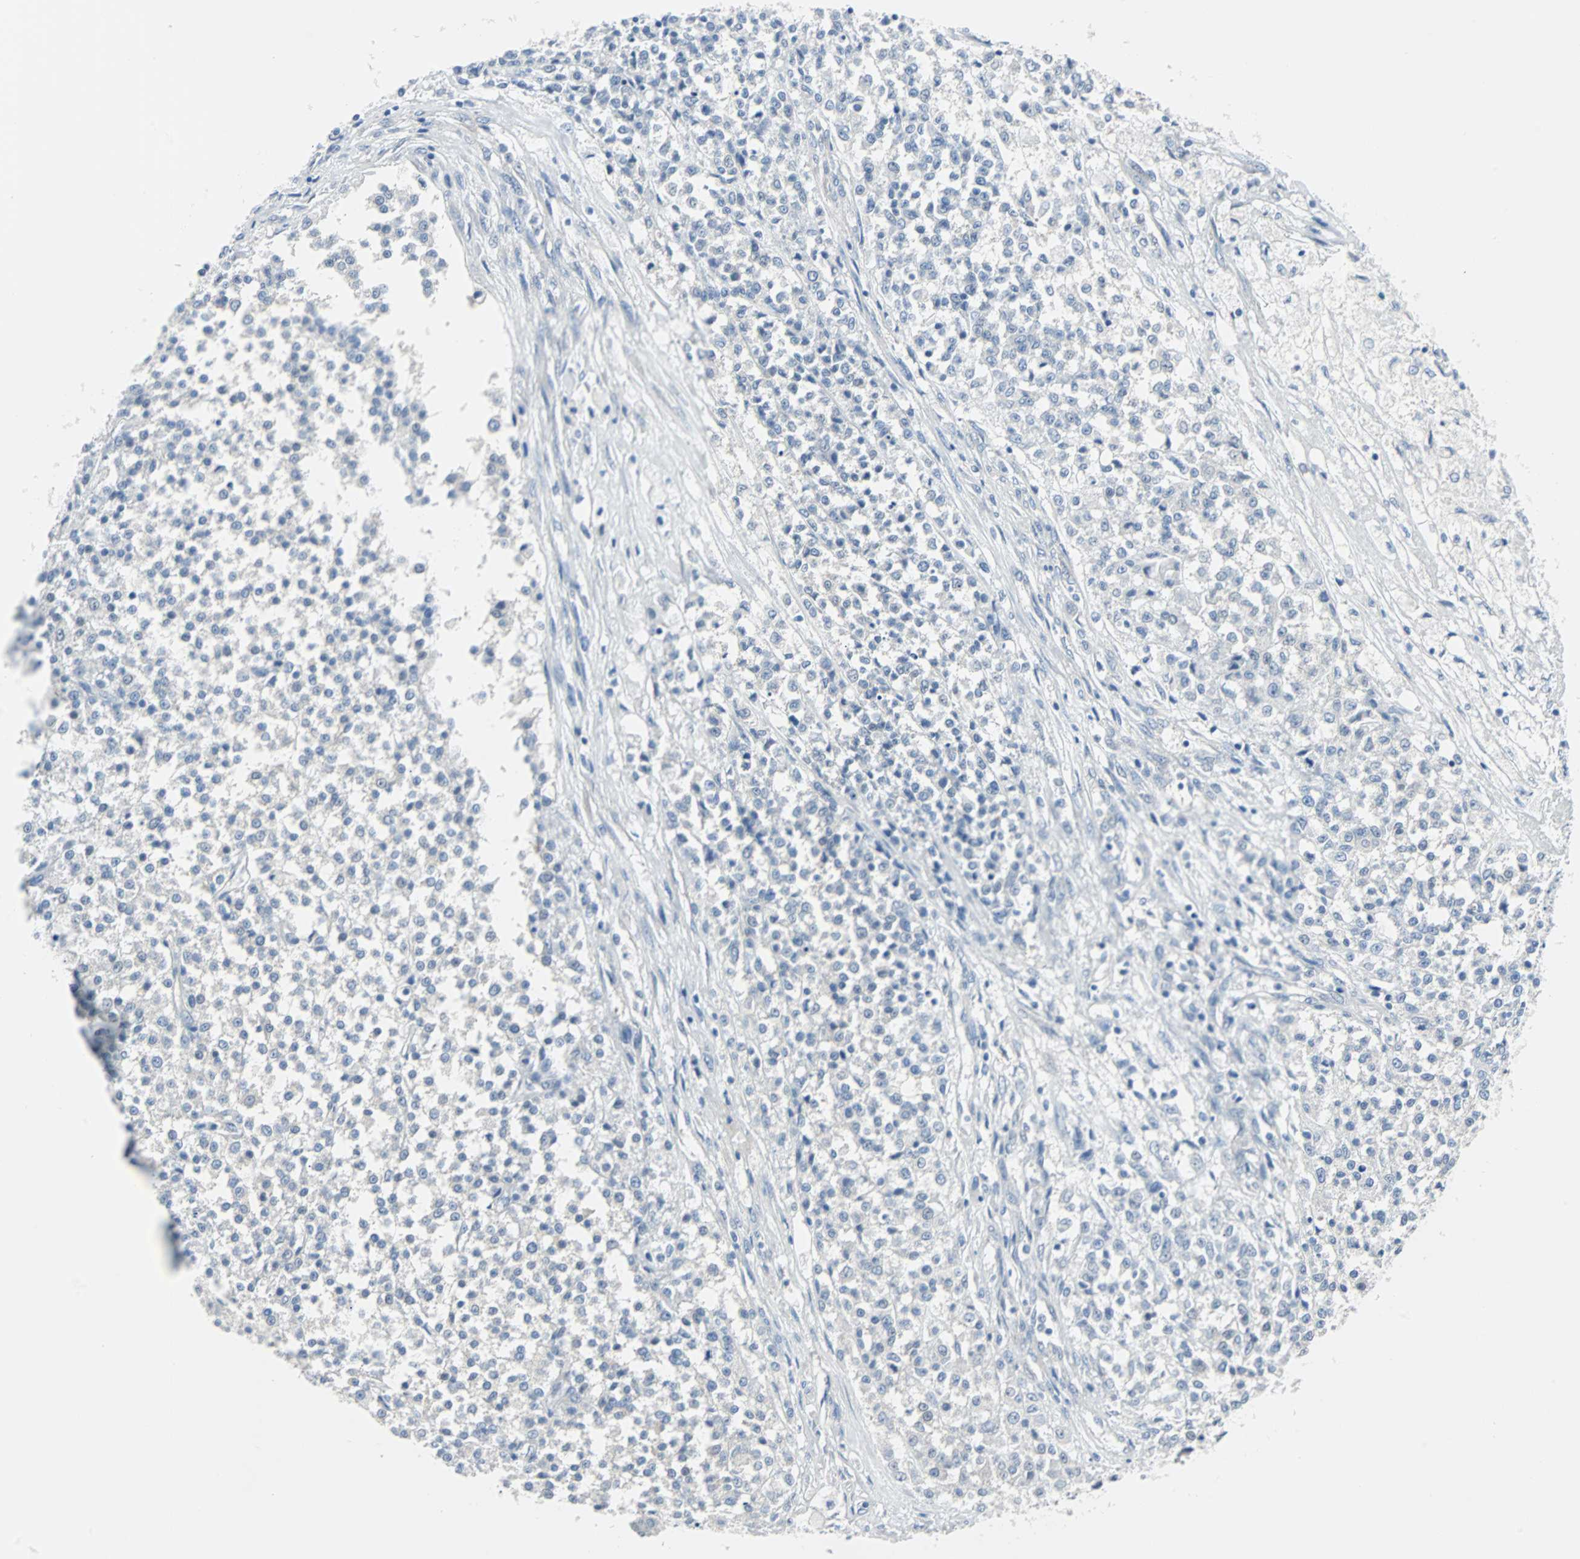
{"staining": {"intensity": "negative", "quantity": "none", "location": "none"}, "tissue": "testis cancer", "cell_type": "Tumor cells", "image_type": "cancer", "snomed": [{"axis": "morphology", "description": "Seminoma, NOS"}, {"axis": "topography", "description": "Testis"}], "caption": "A high-resolution micrograph shows immunohistochemistry (IHC) staining of testis seminoma, which demonstrates no significant positivity in tumor cells.", "gene": "RASA1", "patient": {"sex": "male", "age": 59}}